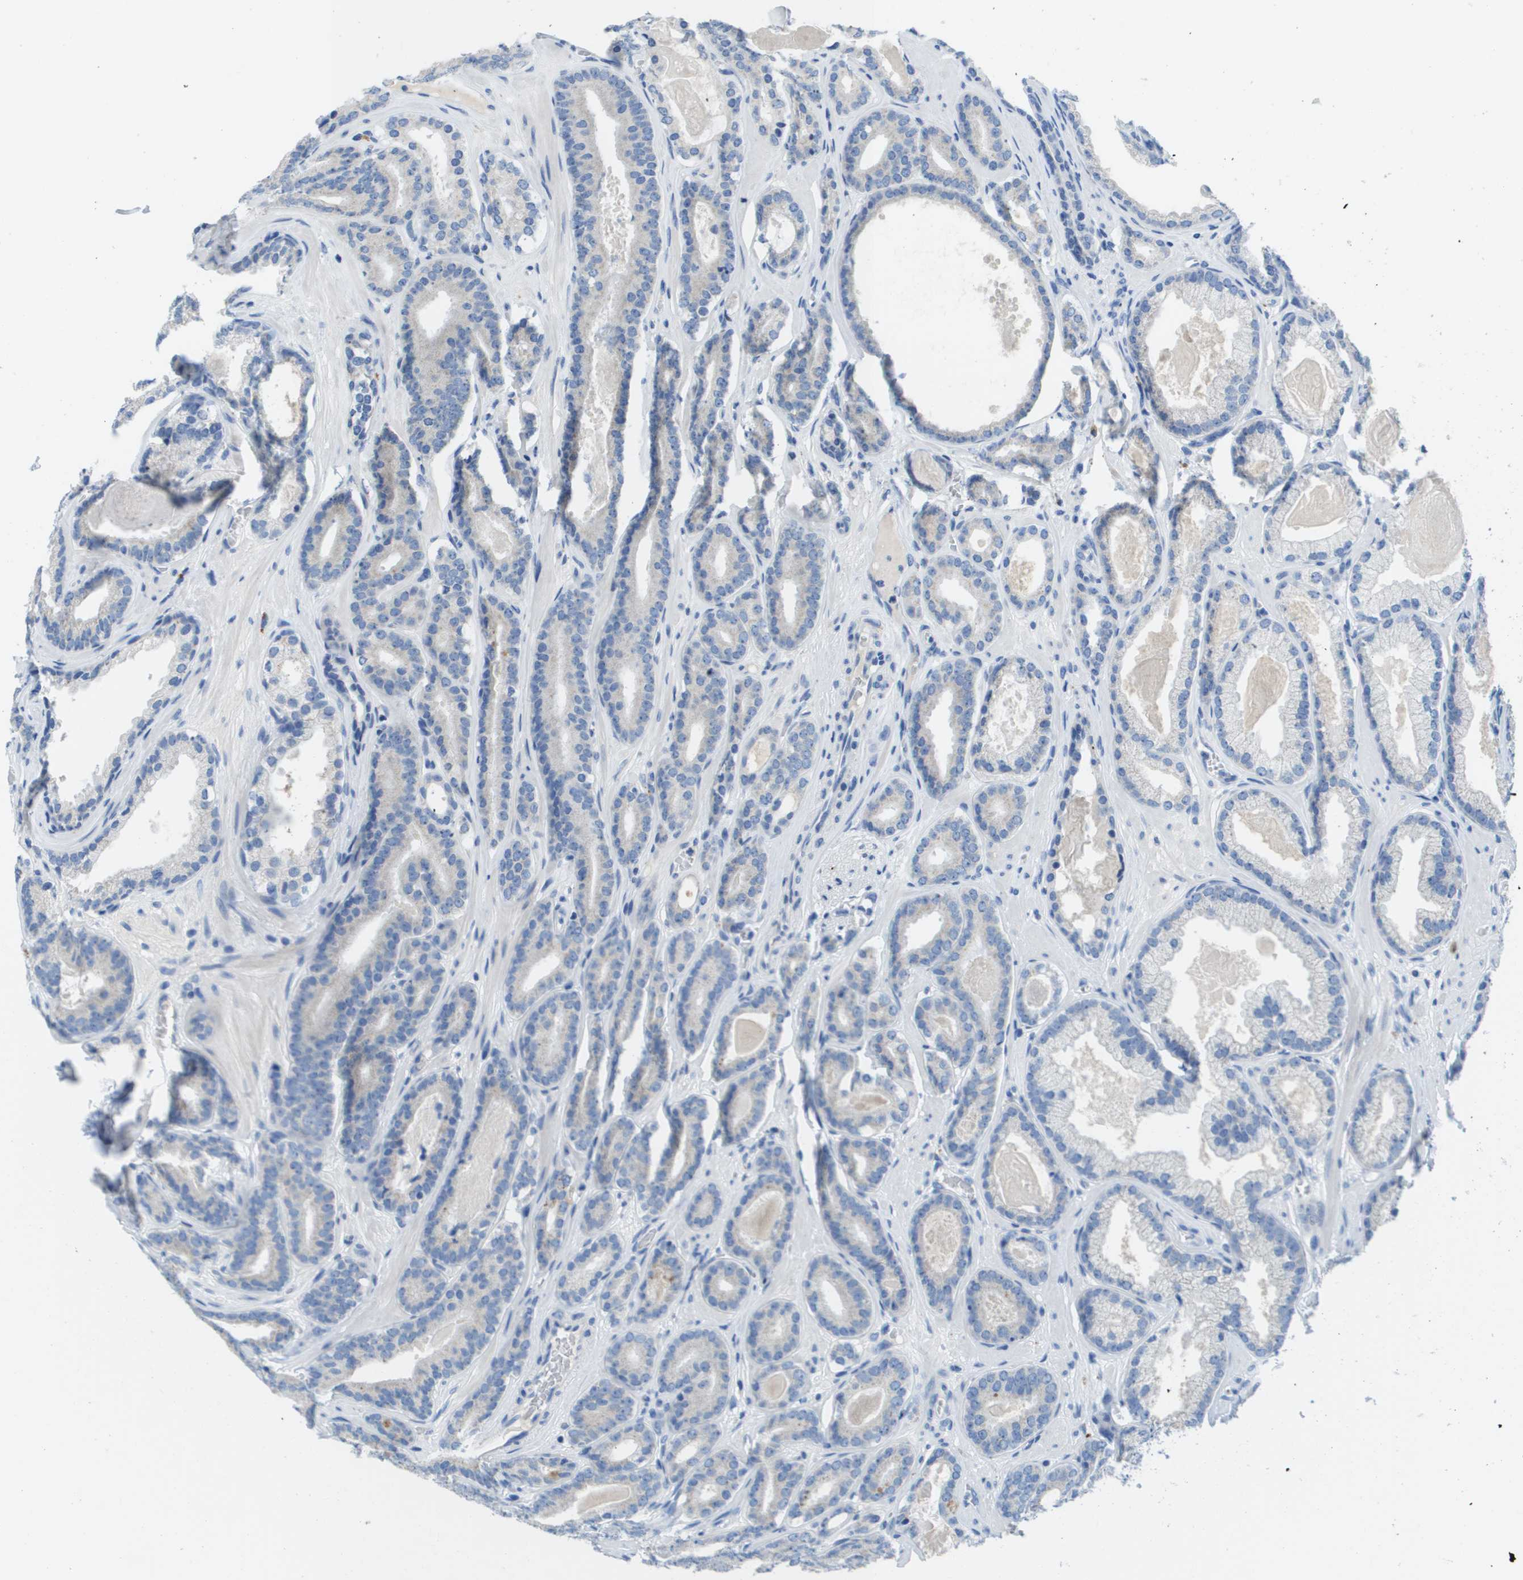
{"staining": {"intensity": "negative", "quantity": "none", "location": "none"}, "tissue": "prostate cancer", "cell_type": "Tumor cells", "image_type": "cancer", "snomed": [{"axis": "morphology", "description": "Adenocarcinoma, High grade"}, {"axis": "topography", "description": "Prostate"}], "caption": "This image is of prostate cancer (high-grade adenocarcinoma) stained with immunohistochemistry to label a protein in brown with the nuclei are counter-stained blue. There is no expression in tumor cells. (DAB (3,3'-diaminobenzidine) immunohistochemistry (IHC) with hematoxylin counter stain).", "gene": "MS4A1", "patient": {"sex": "male", "age": 60}}